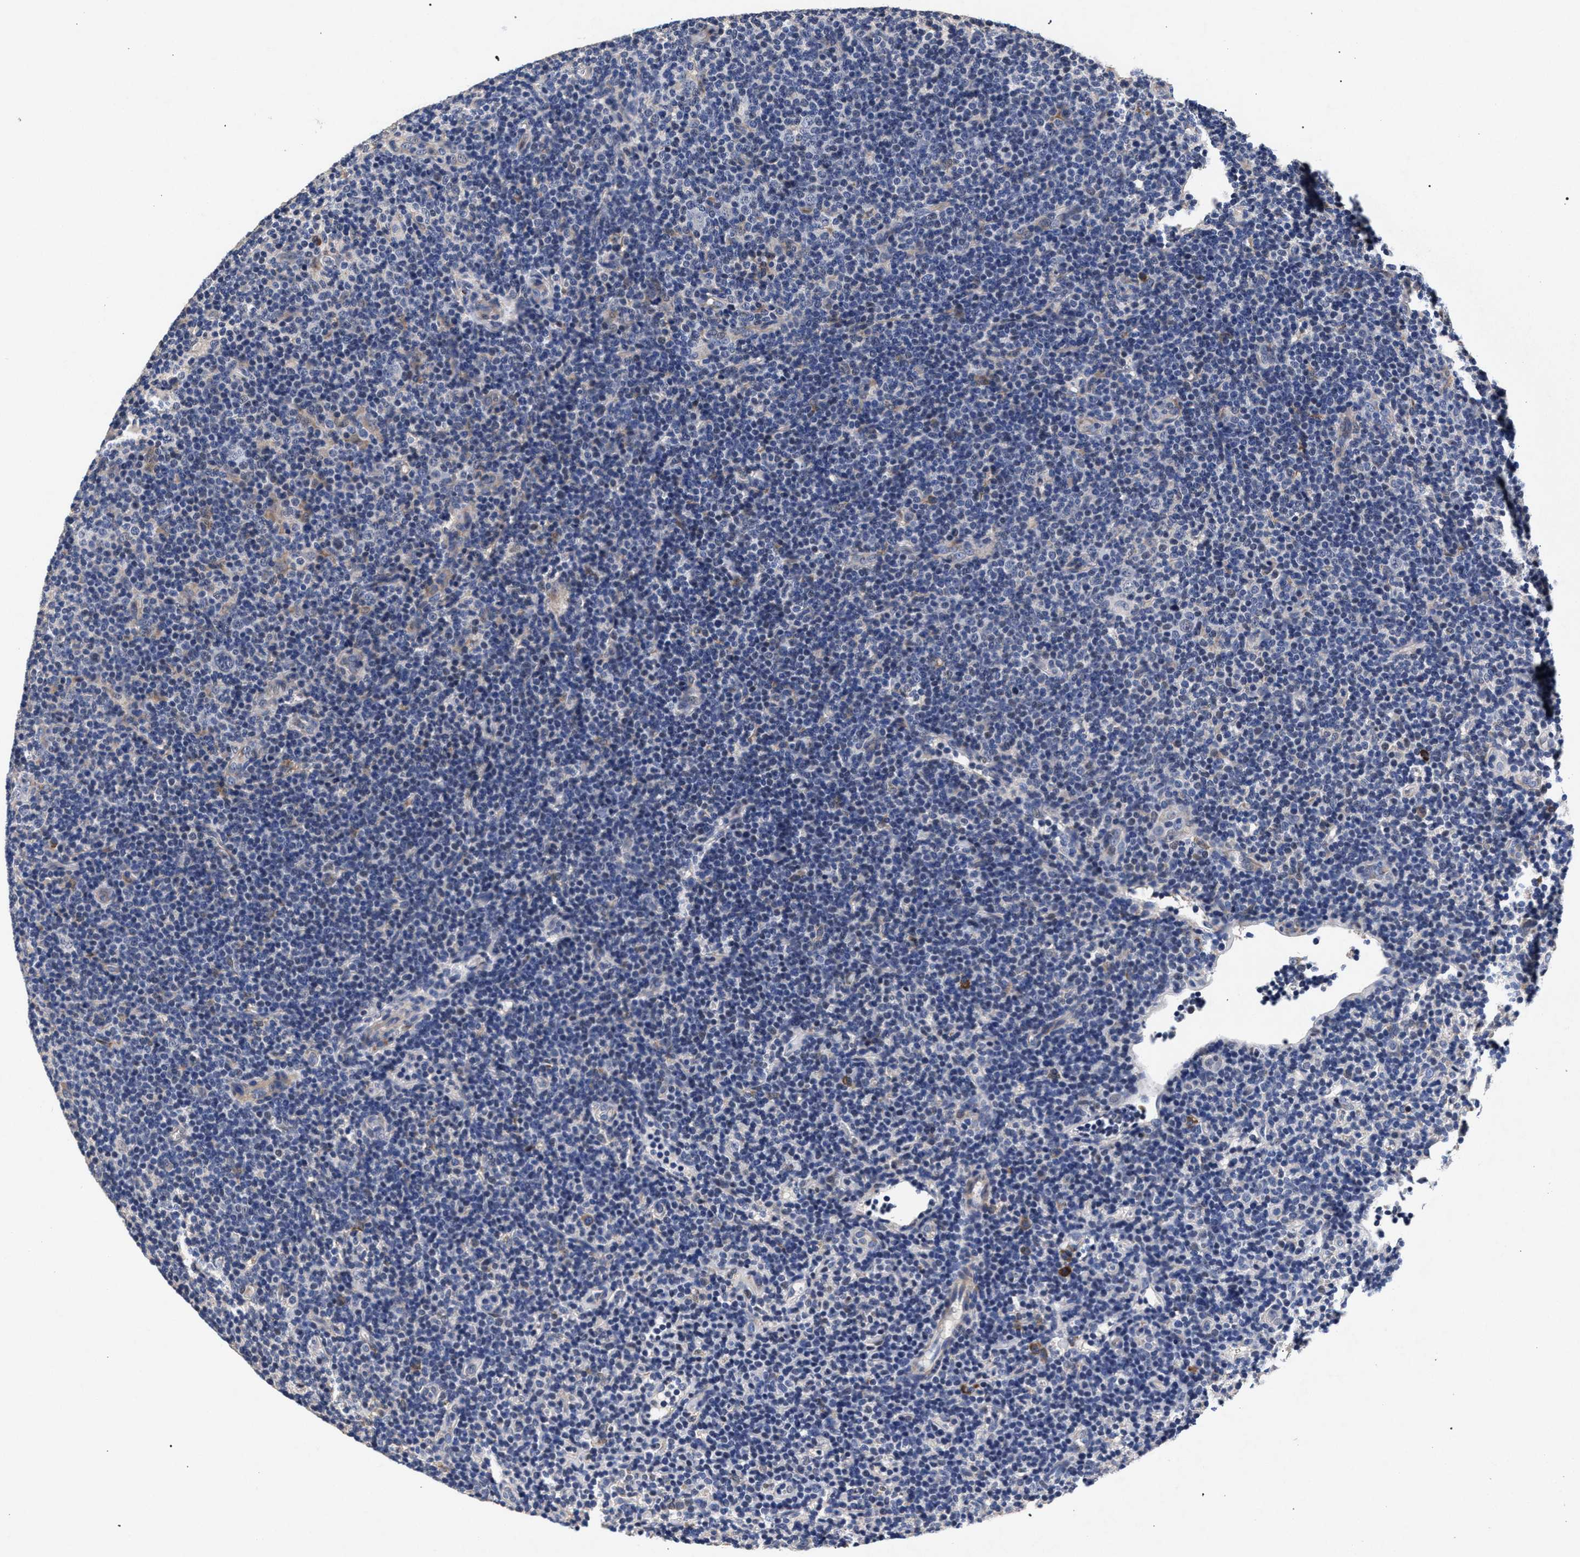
{"staining": {"intensity": "negative", "quantity": "none", "location": "none"}, "tissue": "lymphoma", "cell_type": "Tumor cells", "image_type": "cancer", "snomed": [{"axis": "morphology", "description": "Hodgkin's disease, NOS"}, {"axis": "topography", "description": "Lymph node"}], "caption": "Tumor cells show no significant expression in lymphoma. (Immunohistochemistry (ihc), brightfield microscopy, high magnification).", "gene": "CFAP95", "patient": {"sex": "female", "age": 57}}